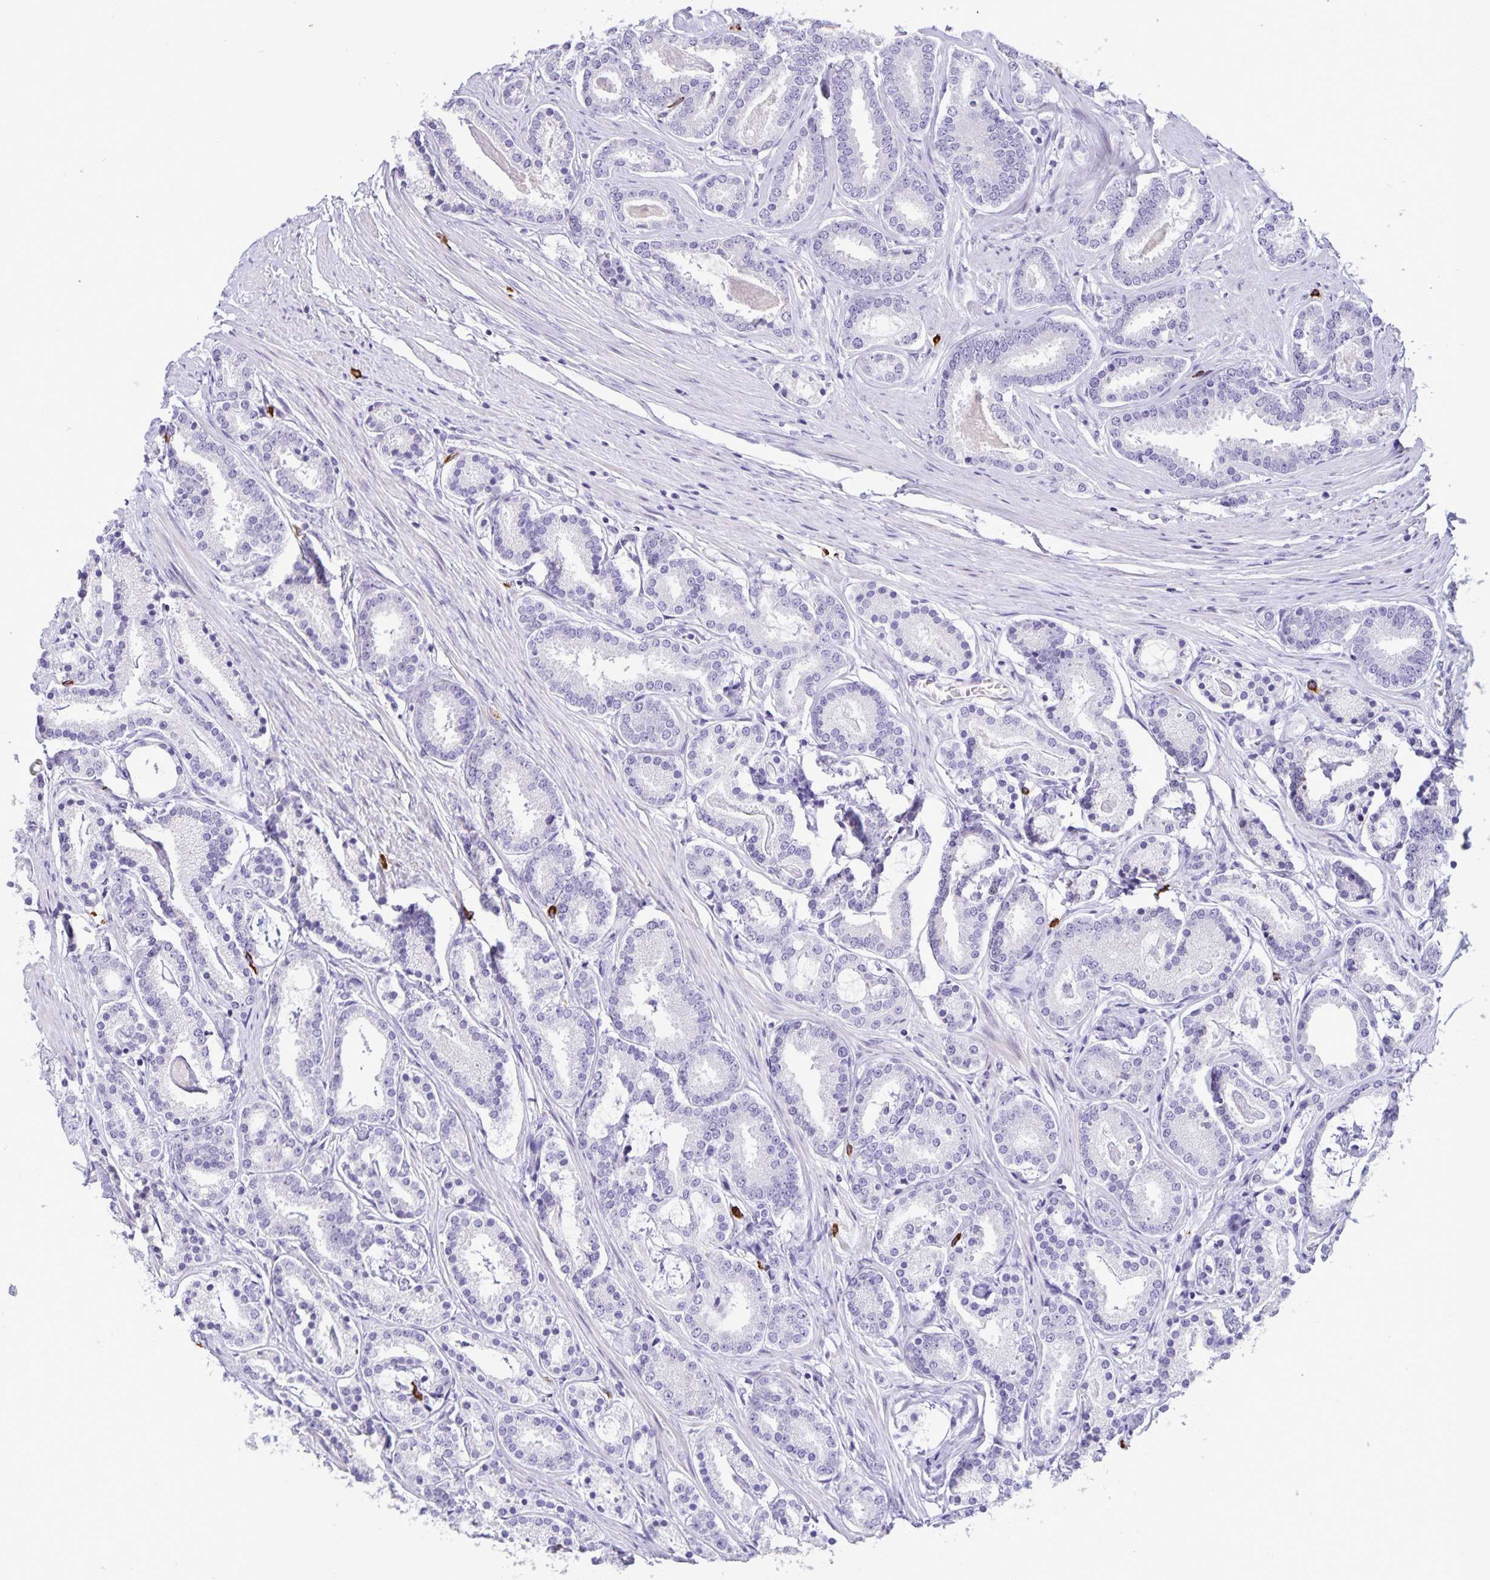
{"staining": {"intensity": "negative", "quantity": "none", "location": "none"}, "tissue": "prostate cancer", "cell_type": "Tumor cells", "image_type": "cancer", "snomed": [{"axis": "morphology", "description": "Adenocarcinoma, High grade"}, {"axis": "topography", "description": "Prostate"}], "caption": "This is a image of IHC staining of prostate high-grade adenocarcinoma, which shows no staining in tumor cells.", "gene": "IBTK", "patient": {"sex": "male", "age": 63}}